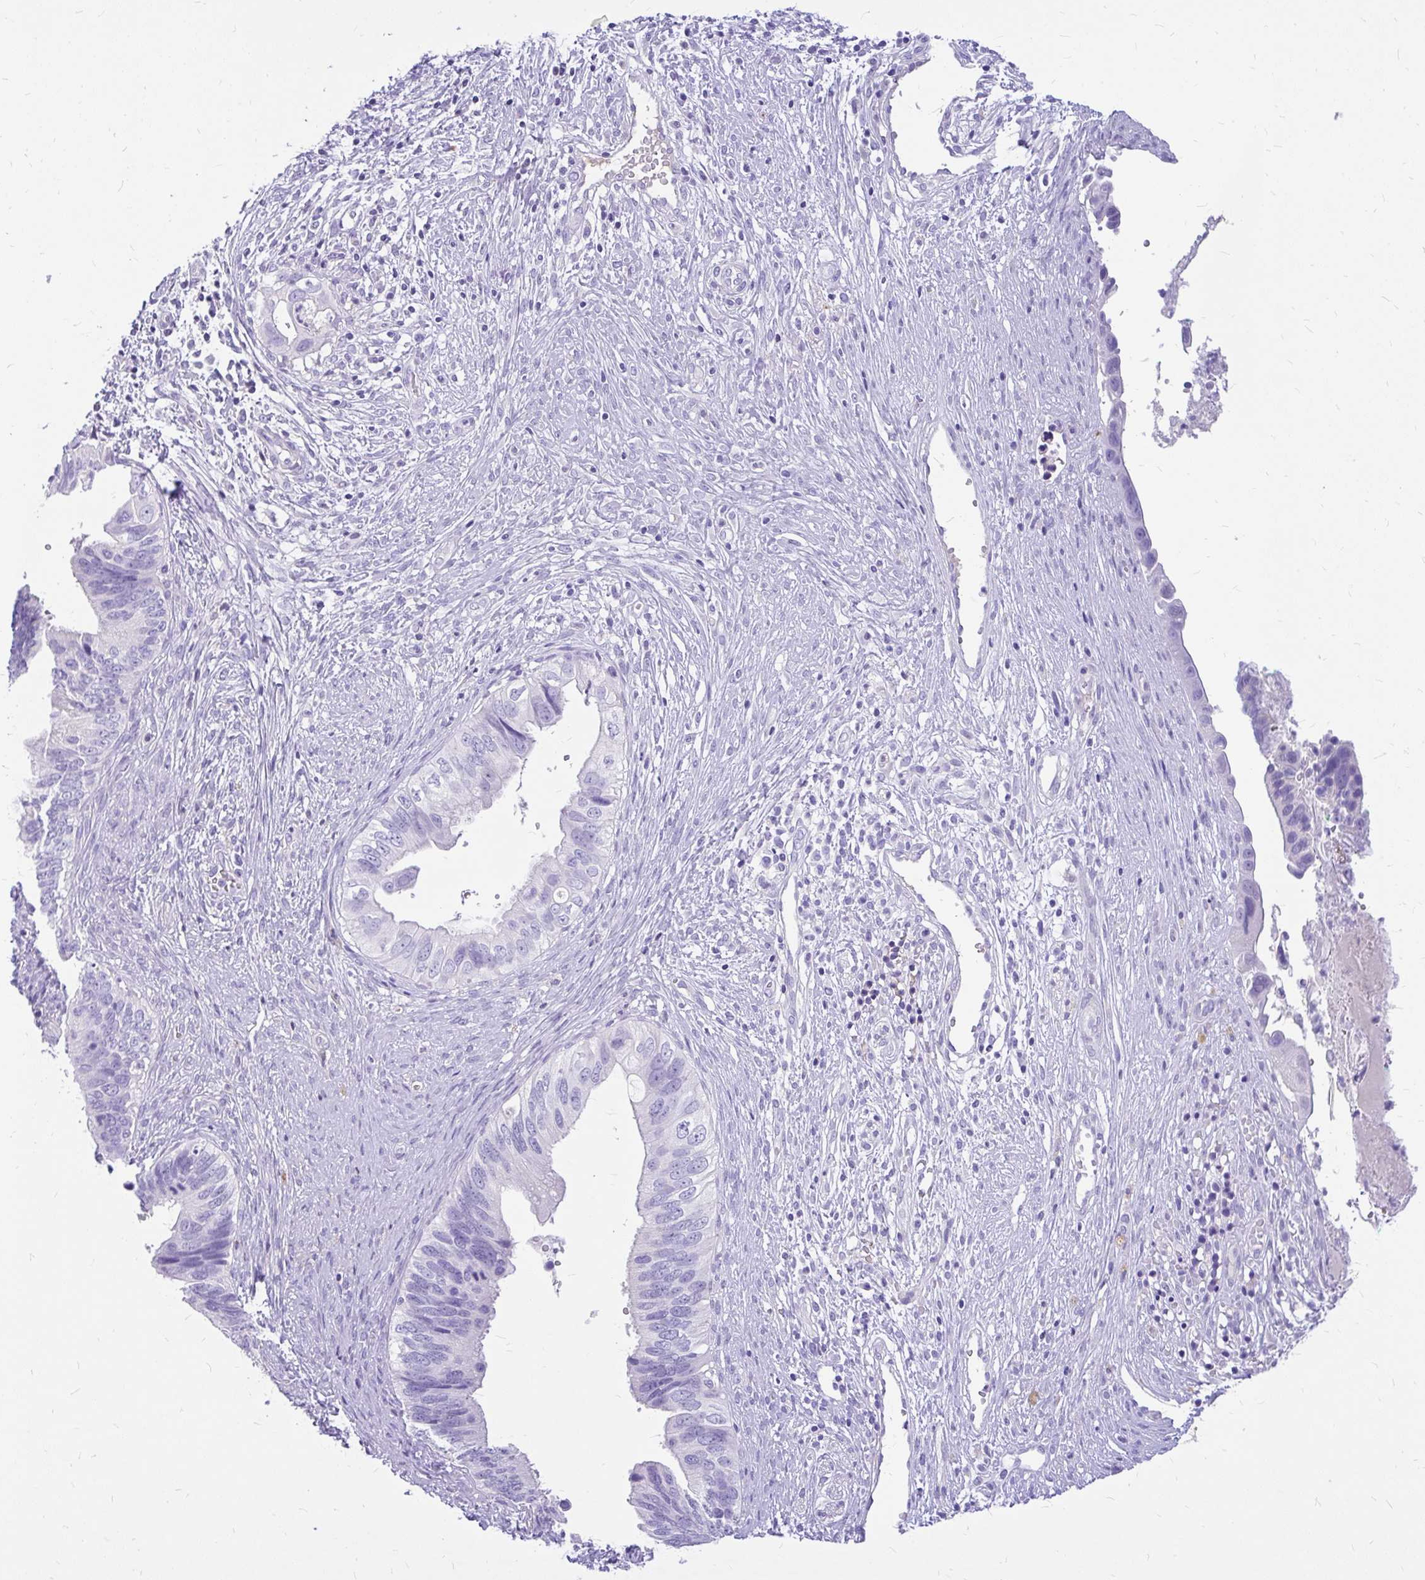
{"staining": {"intensity": "negative", "quantity": "none", "location": "none"}, "tissue": "cervical cancer", "cell_type": "Tumor cells", "image_type": "cancer", "snomed": [{"axis": "morphology", "description": "Adenocarcinoma, NOS"}, {"axis": "topography", "description": "Cervix"}], "caption": "Immunohistochemistry histopathology image of cervical cancer stained for a protein (brown), which demonstrates no positivity in tumor cells.", "gene": "MAP1LC3A", "patient": {"sex": "female", "age": 42}}